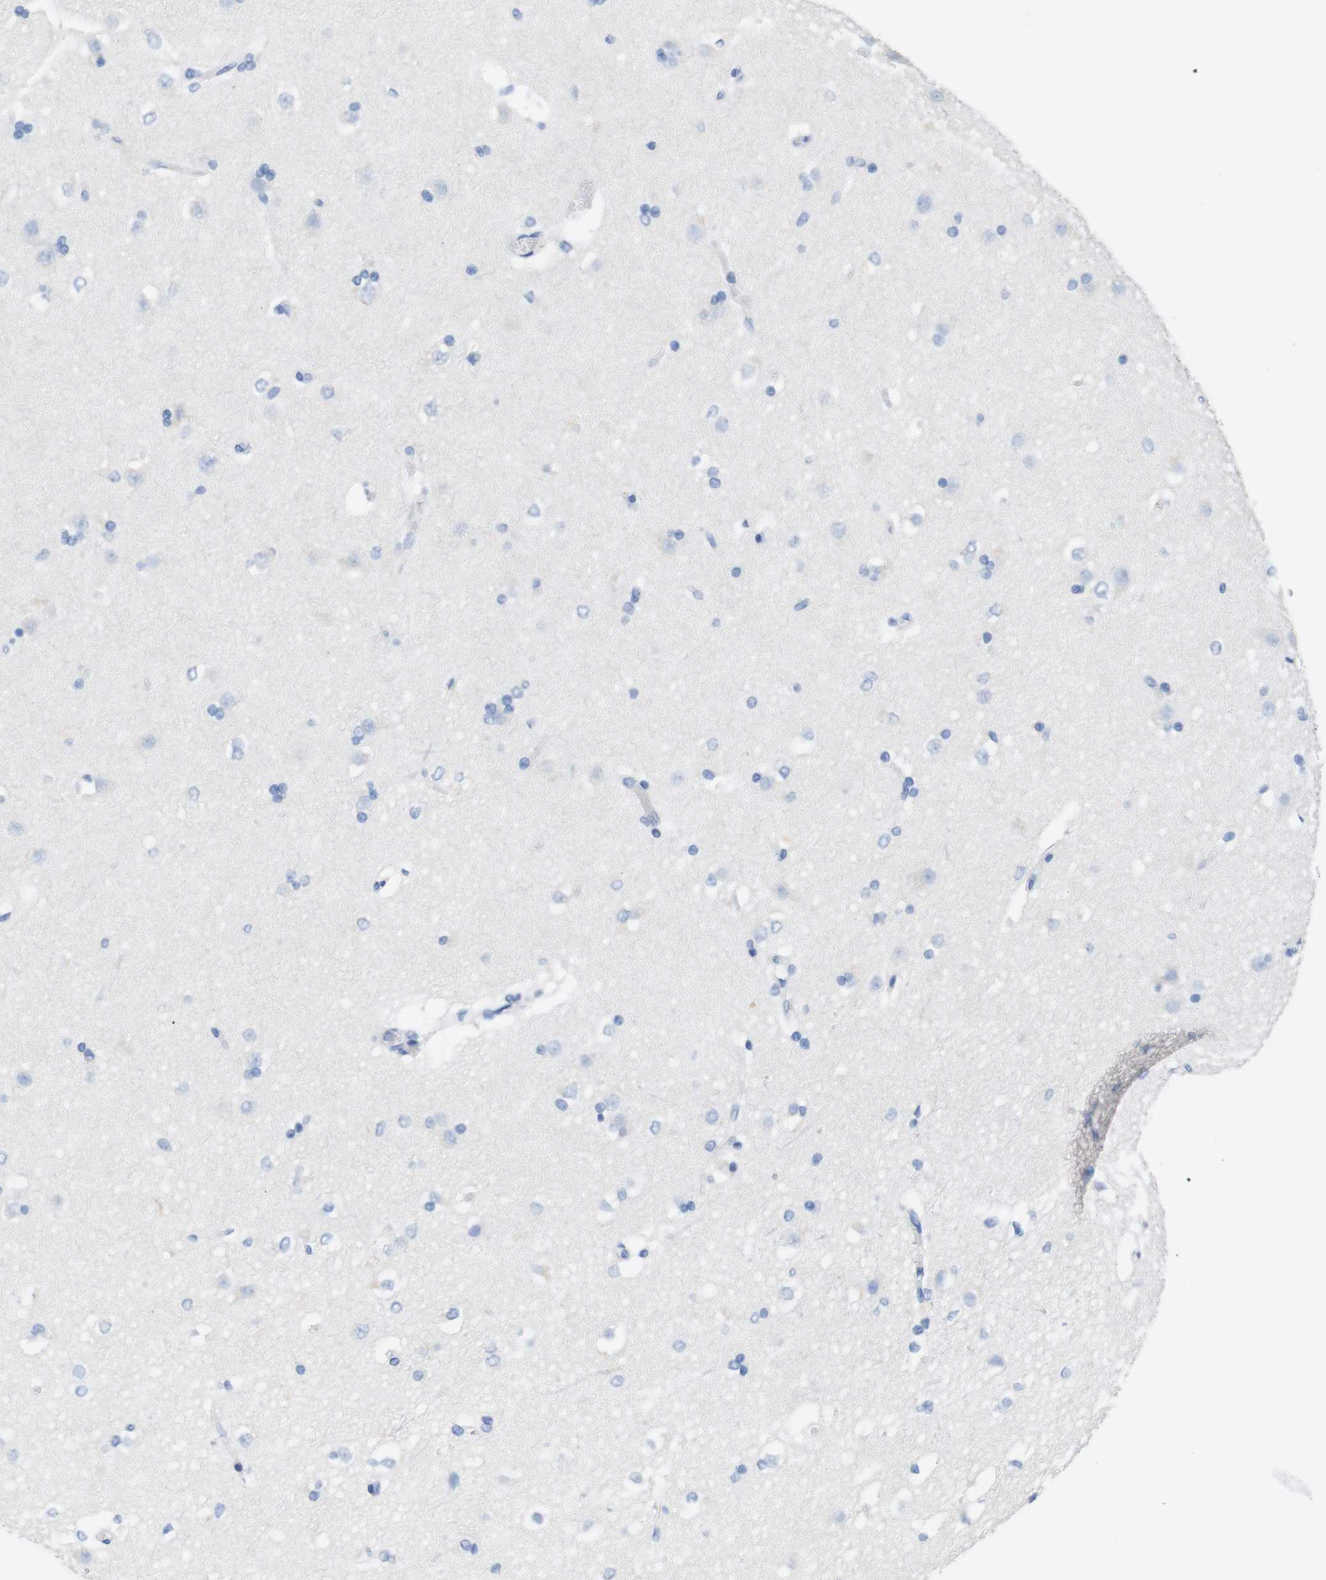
{"staining": {"intensity": "negative", "quantity": "none", "location": "none"}, "tissue": "caudate", "cell_type": "Glial cells", "image_type": "normal", "snomed": [{"axis": "morphology", "description": "Normal tissue, NOS"}, {"axis": "topography", "description": "Lateral ventricle wall"}], "caption": "Immunohistochemistry histopathology image of unremarkable human caudate stained for a protein (brown), which shows no positivity in glial cells.", "gene": "LAG3", "patient": {"sex": "female", "age": 19}}